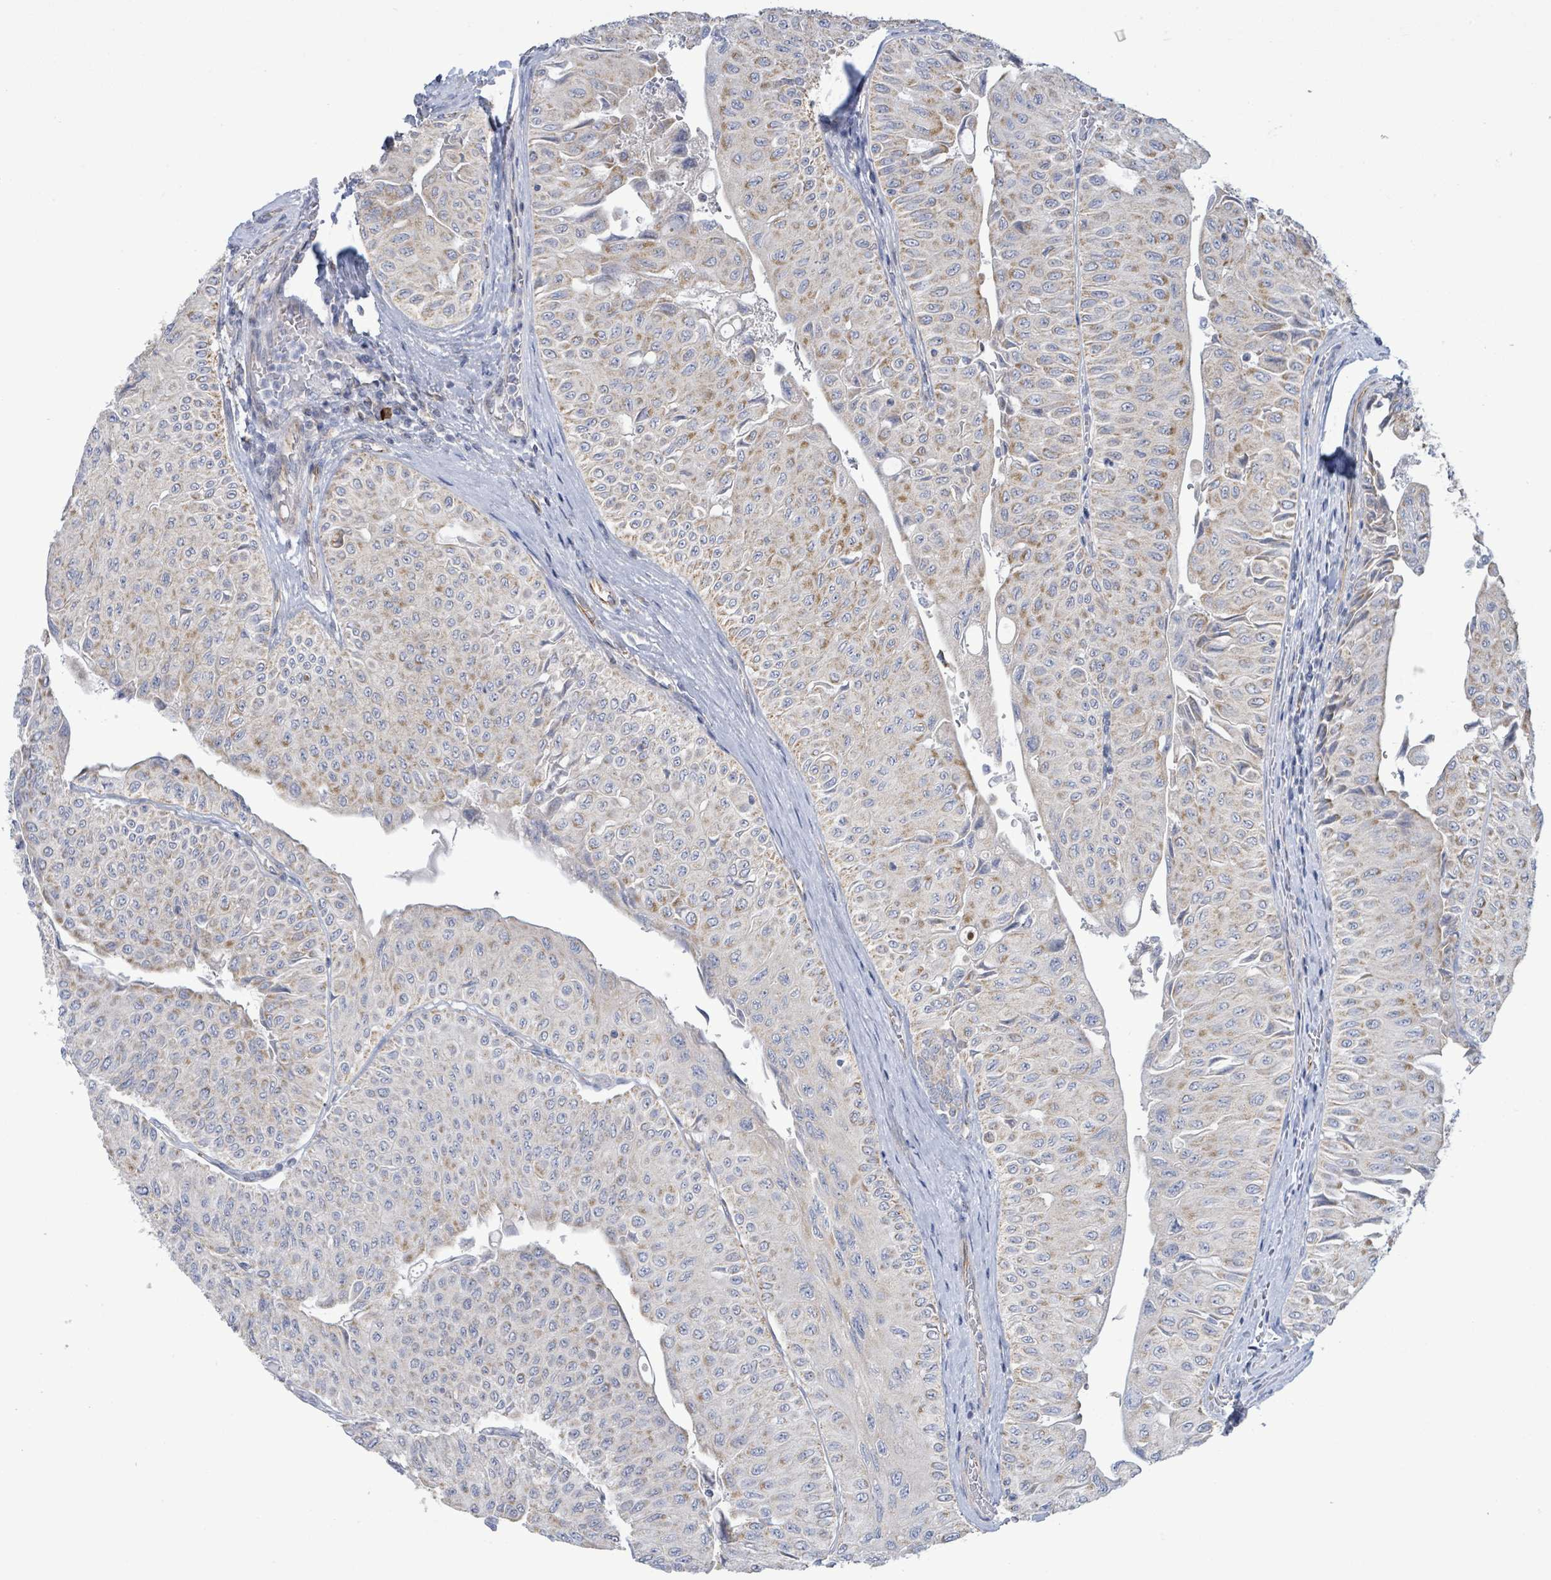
{"staining": {"intensity": "moderate", "quantity": ">75%", "location": "cytoplasmic/membranous"}, "tissue": "urothelial cancer", "cell_type": "Tumor cells", "image_type": "cancer", "snomed": [{"axis": "morphology", "description": "Urothelial carcinoma, NOS"}, {"axis": "topography", "description": "Urinary bladder"}], "caption": "Urothelial cancer stained for a protein (brown) displays moderate cytoplasmic/membranous positive positivity in about >75% of tumor cells.", "gene": "ALG12", "patient": {"sex": "male", "age": 59}}